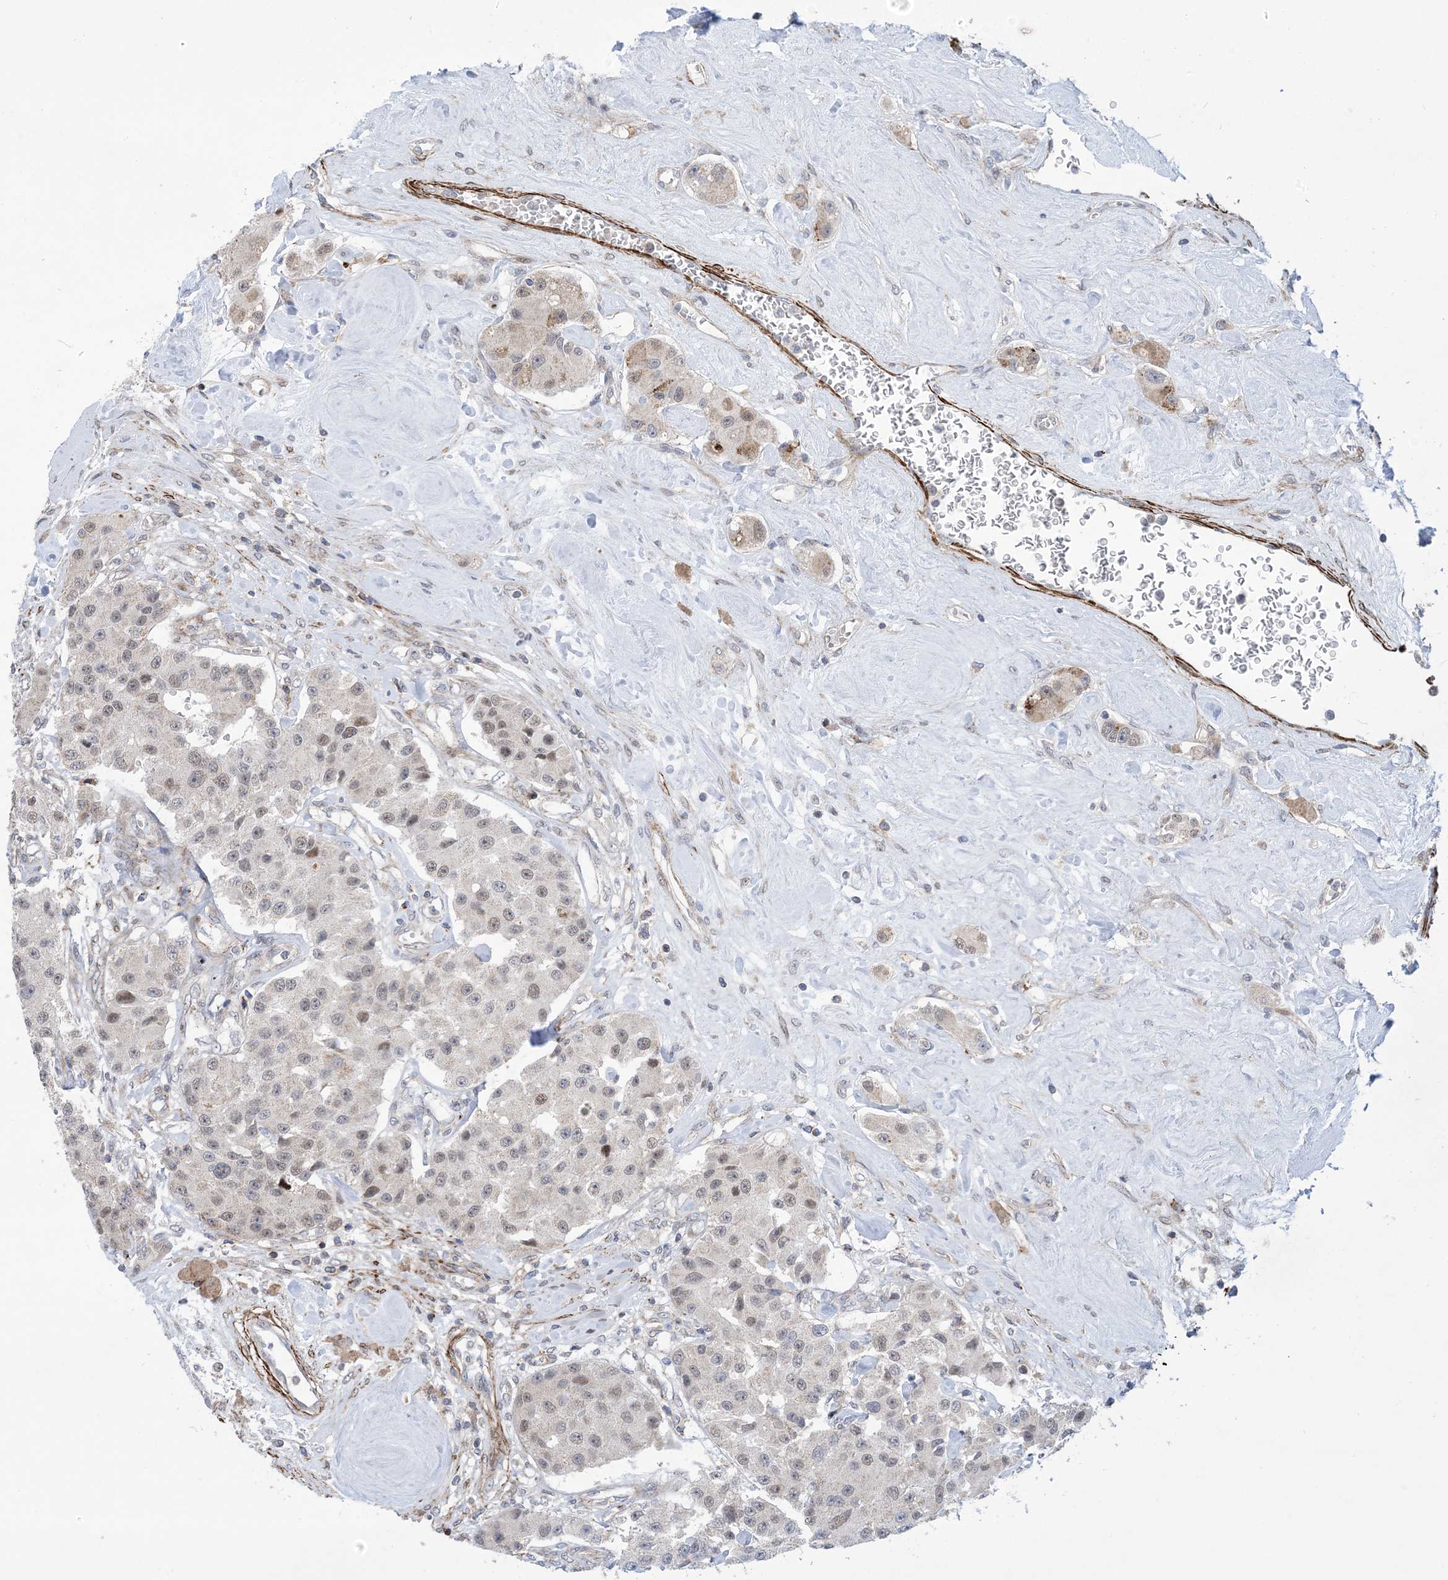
{"staining": {"intensity": "weak", "quantity": "25%-75%", "location": "nuclear"}, "tissue": "carcinoid", "cell_type": "Tumor cells", "image_type": "cancer", "snomed": [{"axis": "morphology", "description": "Carcinoid, malignant, NOS"}, {"axis": "topography", "description": "Pancreas"}], "caption": "DAB (3,3'-diaminobenzidine) immunohistochemical staining of human carcinoid shows weak nuclear protein expression in about 25%-75% of tumor cells.", "gene": "ZNF8", "patient": {"sex": "male", "age": 41}}